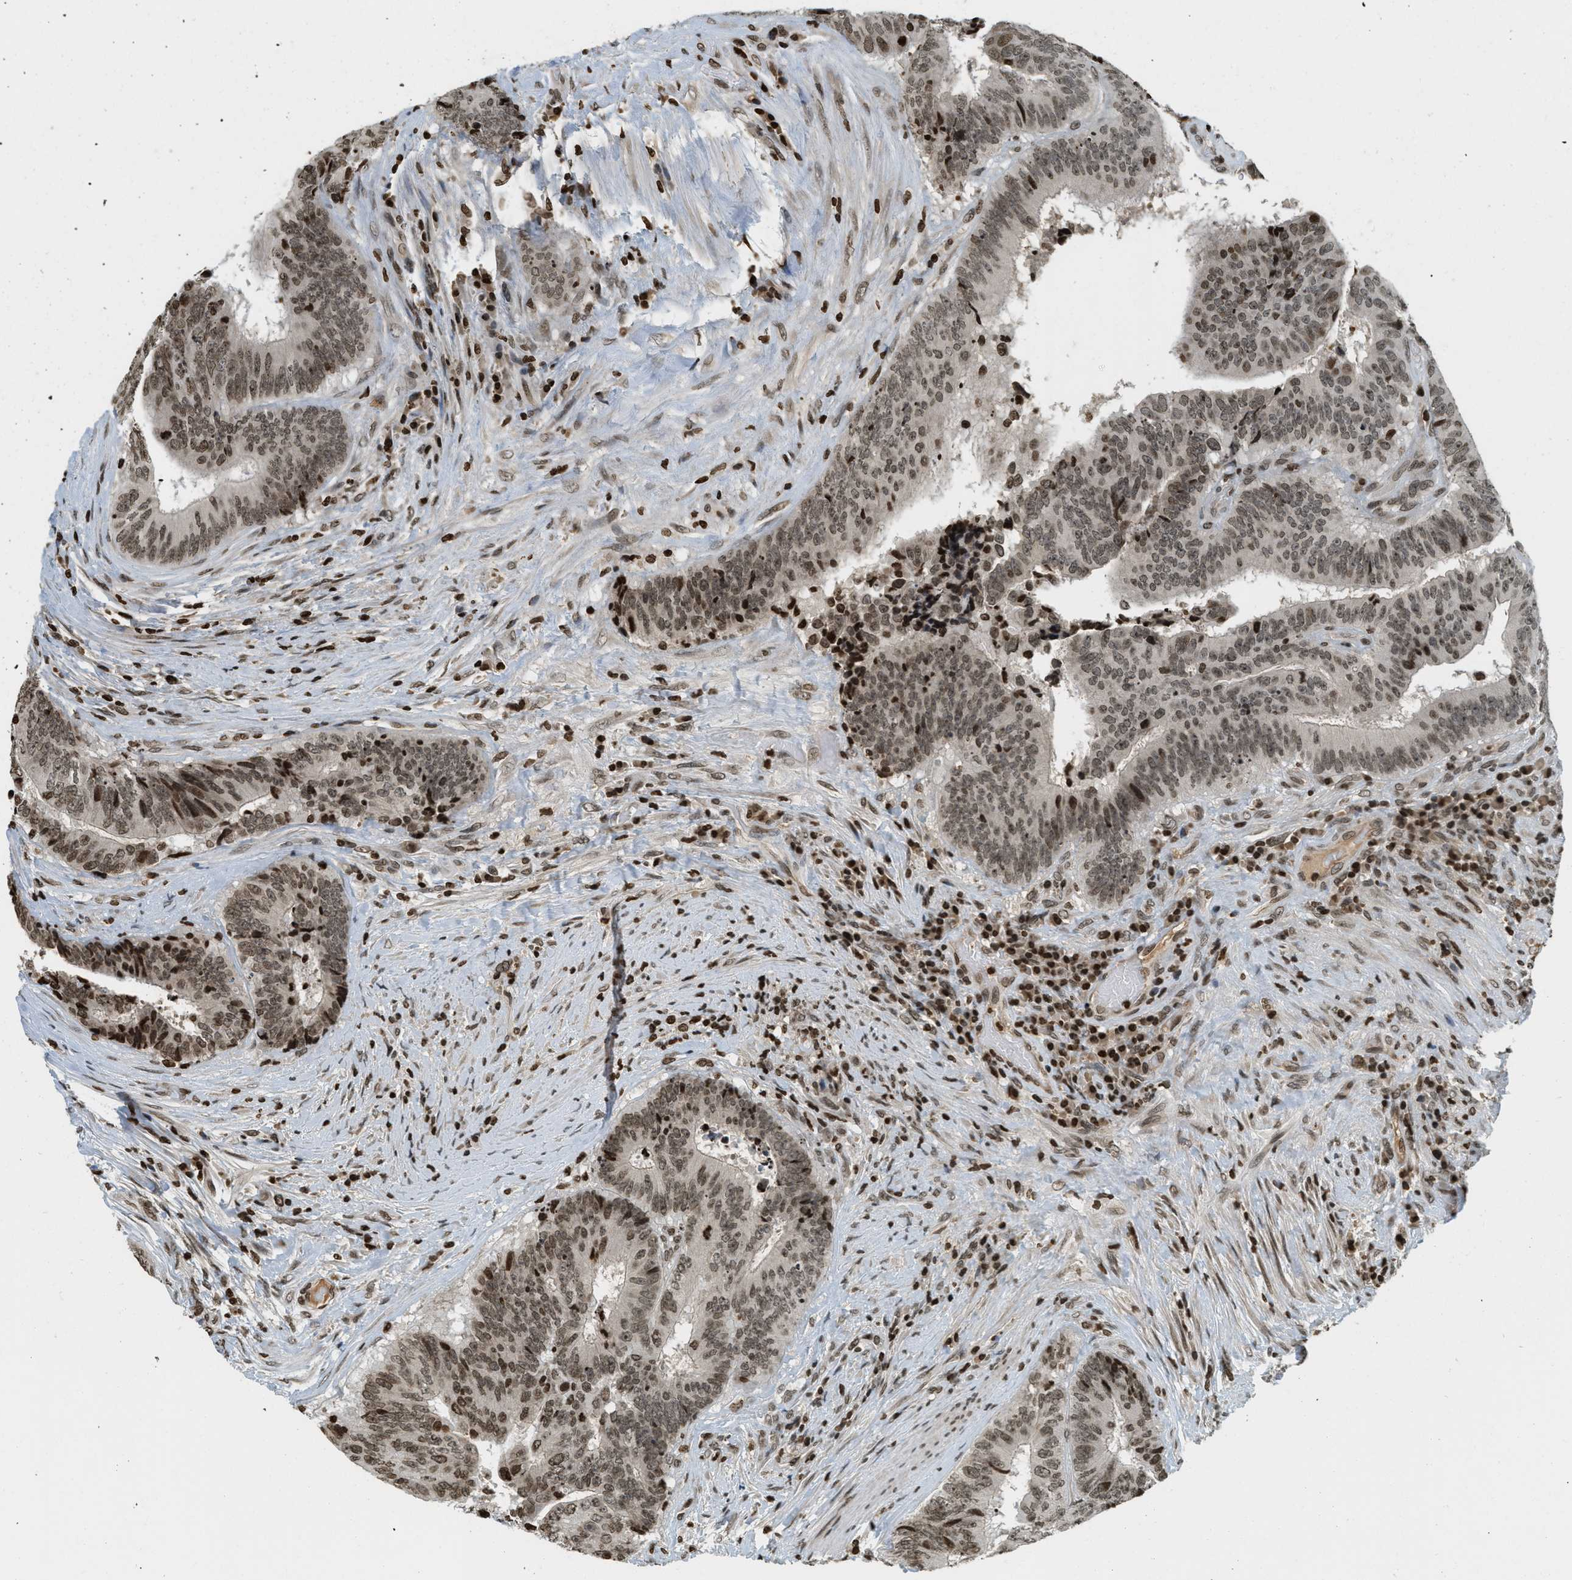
{"staining": {"intensity": "moderate", "quantity": ">75%", "location": "nuclear"}, "tissue": "colorectal cancer", "cell_type": "Tumor cells", "image_type": "cancer", "snomed": [{"axis": "morphology", "description": "Adenocarcinoma, NOS"}, {"axis": "topography", "description": "Rectum"}], "caption": "Brown immunohistochemical staining in human colorectal cancer (adenocarcinoma) shows moderate nuclear positivity in about >75% of tumor cells. (brown staining indicates protein expression, while blue staining denotes nuclei).", "gene": "LDB2", "patient": {"sex": "male", "age": 72}}